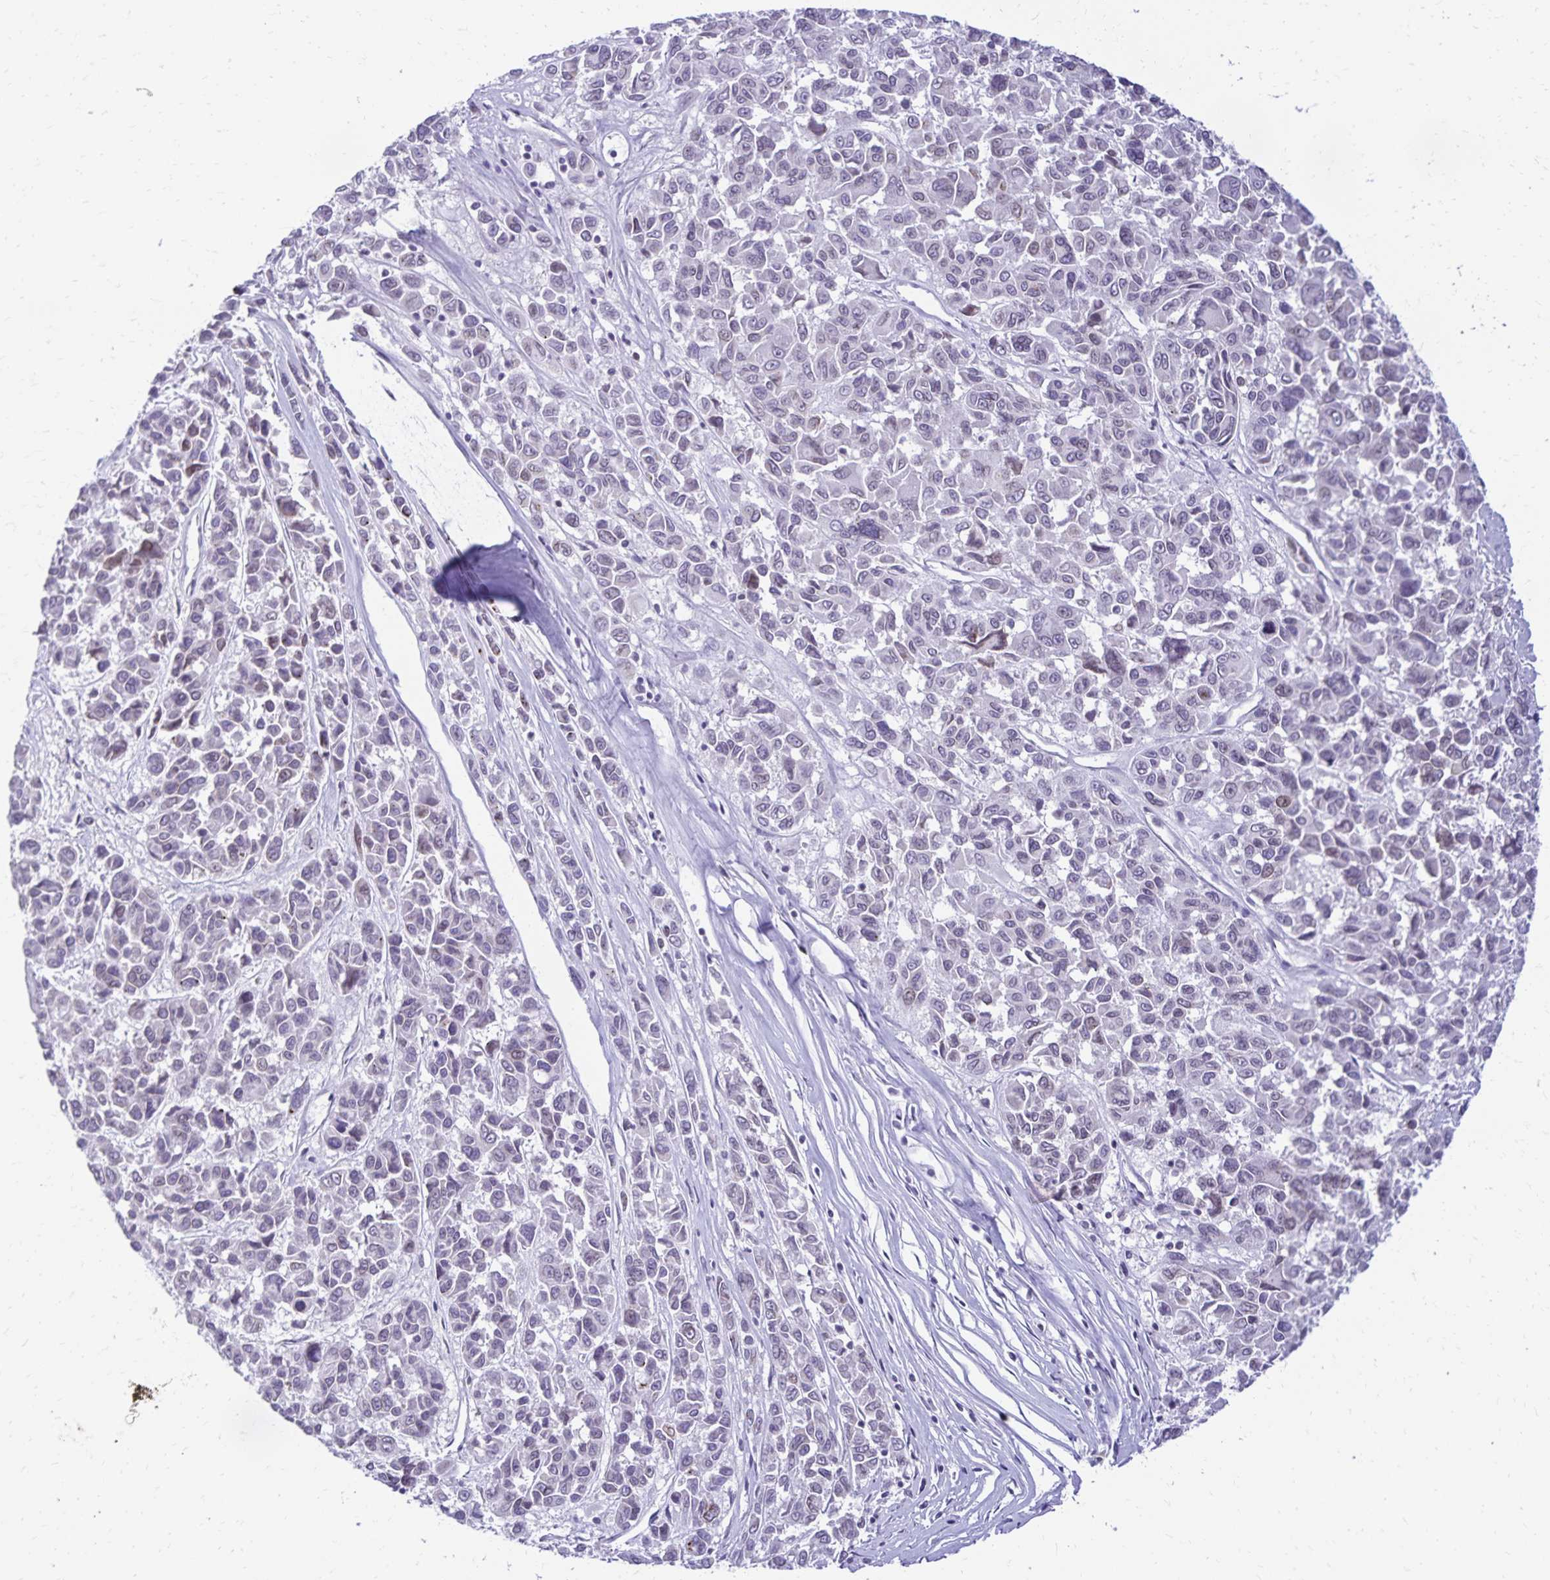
{"staining": {"intensity": "weak", "quantity": "<25%", "location": "cytoplasmic/membranous,nuclear"}, "tissue": "melanoma", "cell_type": "Tumor cells", "image_type": "cancer", "snomed": [{"axis": "morphology", "description": "Malignant melanoma, NOS"}, {"axis": "topography", "description": "Skin"}], "caption": "This is an immunohistochemistry micrograph of human malignant melanoma. There is no expression in tumor cells.", "gene": "FAM166C", "patient": {"sex": "female", "age": 66}}